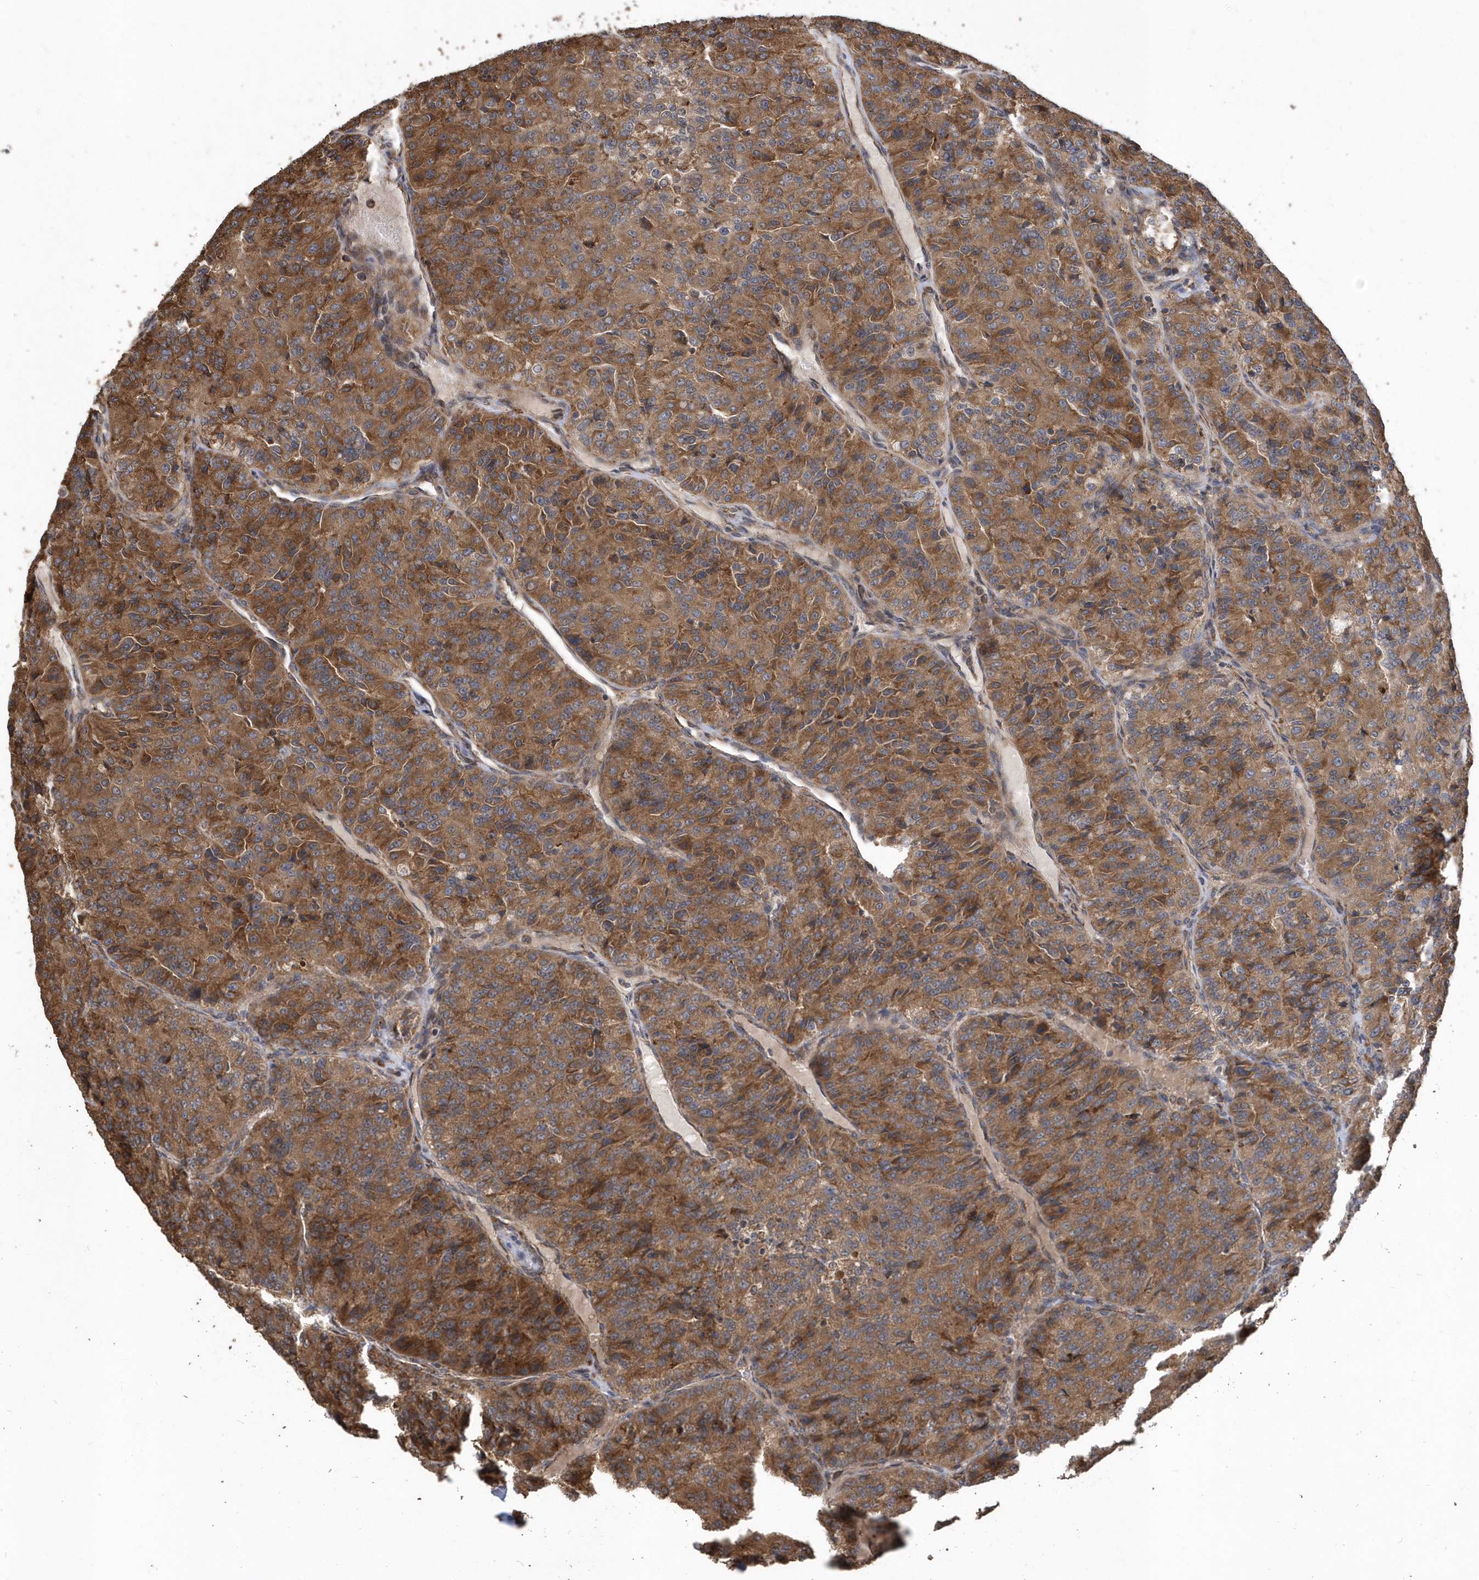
{"staining": {"intensity": "moderate", "quantity": ">75%", "location": "cytoplasmic/membranous"}, "tissue": "renal cancer", "cell_type": "Tumor cells", "image_type": "cancer", "snomed": [{"axis": "morphology", "description": "Adenocarcinoma, NOS"}, {"axis": "topography", "description": "Kidney"}], "caption": "Protein staining displays moderate cytoplasmic/membranous staining in approximately >75% of tumor cells in adenocarcinoma (renal). The protein is shown in brown color, while the nuclei are stained blue.", "gene": "WASHC5", "patient": {"sex": "female", "age": 63}}